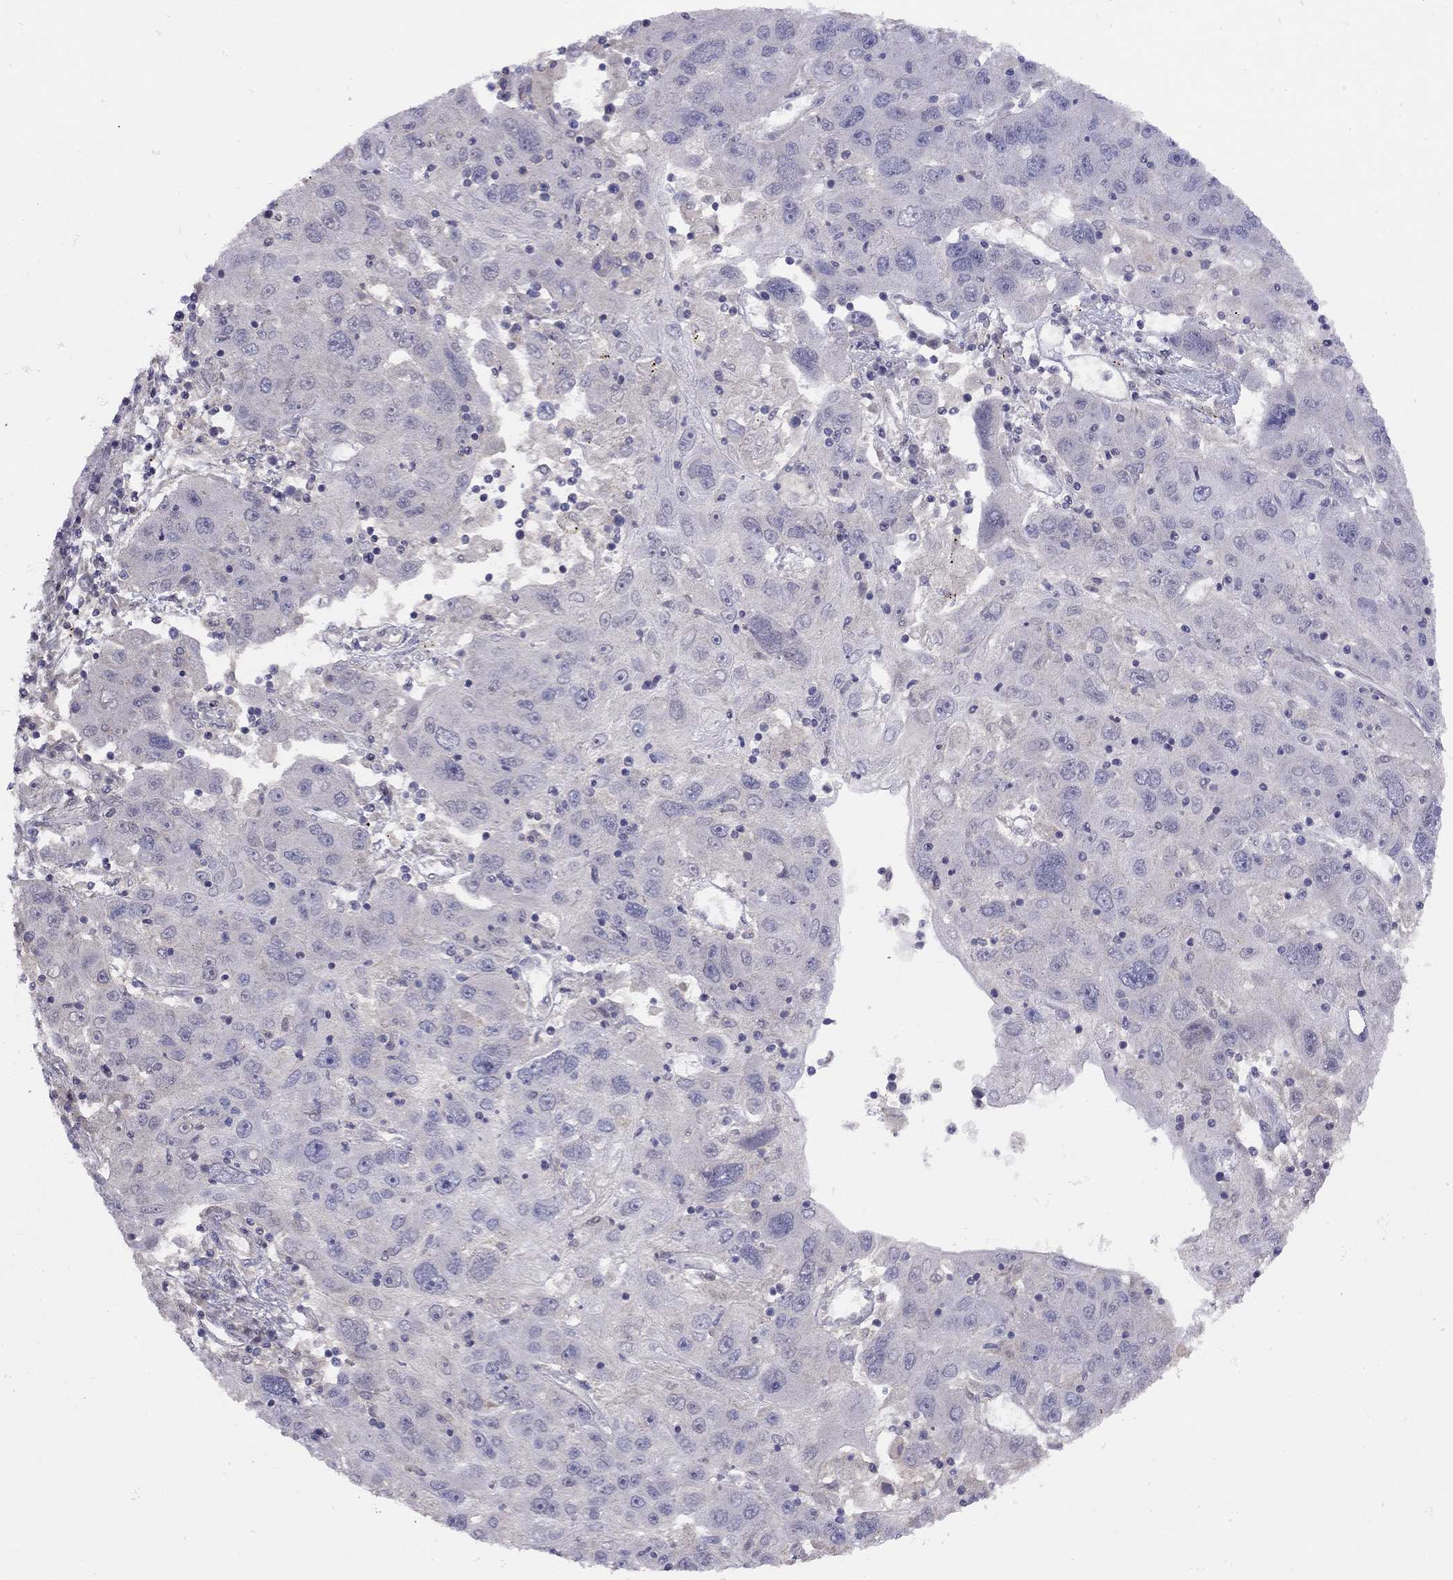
{"staining": {"intensity": "negative", "quantity": "none", "location": "none"}, "tissue": "stomach cancer", "cell_type": "Tumor cells", "image_type": "cancer", "snomed": [{"axis": "morphology", "description": "Adenocarcinoma, NOS"}, {"axis": "topography", "description": "Stomach"}], "caption": "DAB (3,3'-diaminobenzidine) immunohistochemical staining of human stomach cancer (adenocarcinoma) reveals no significant staining in tumor cells.", "gene": "RTP5", "patient": {"sex": "male", "age": 56}}